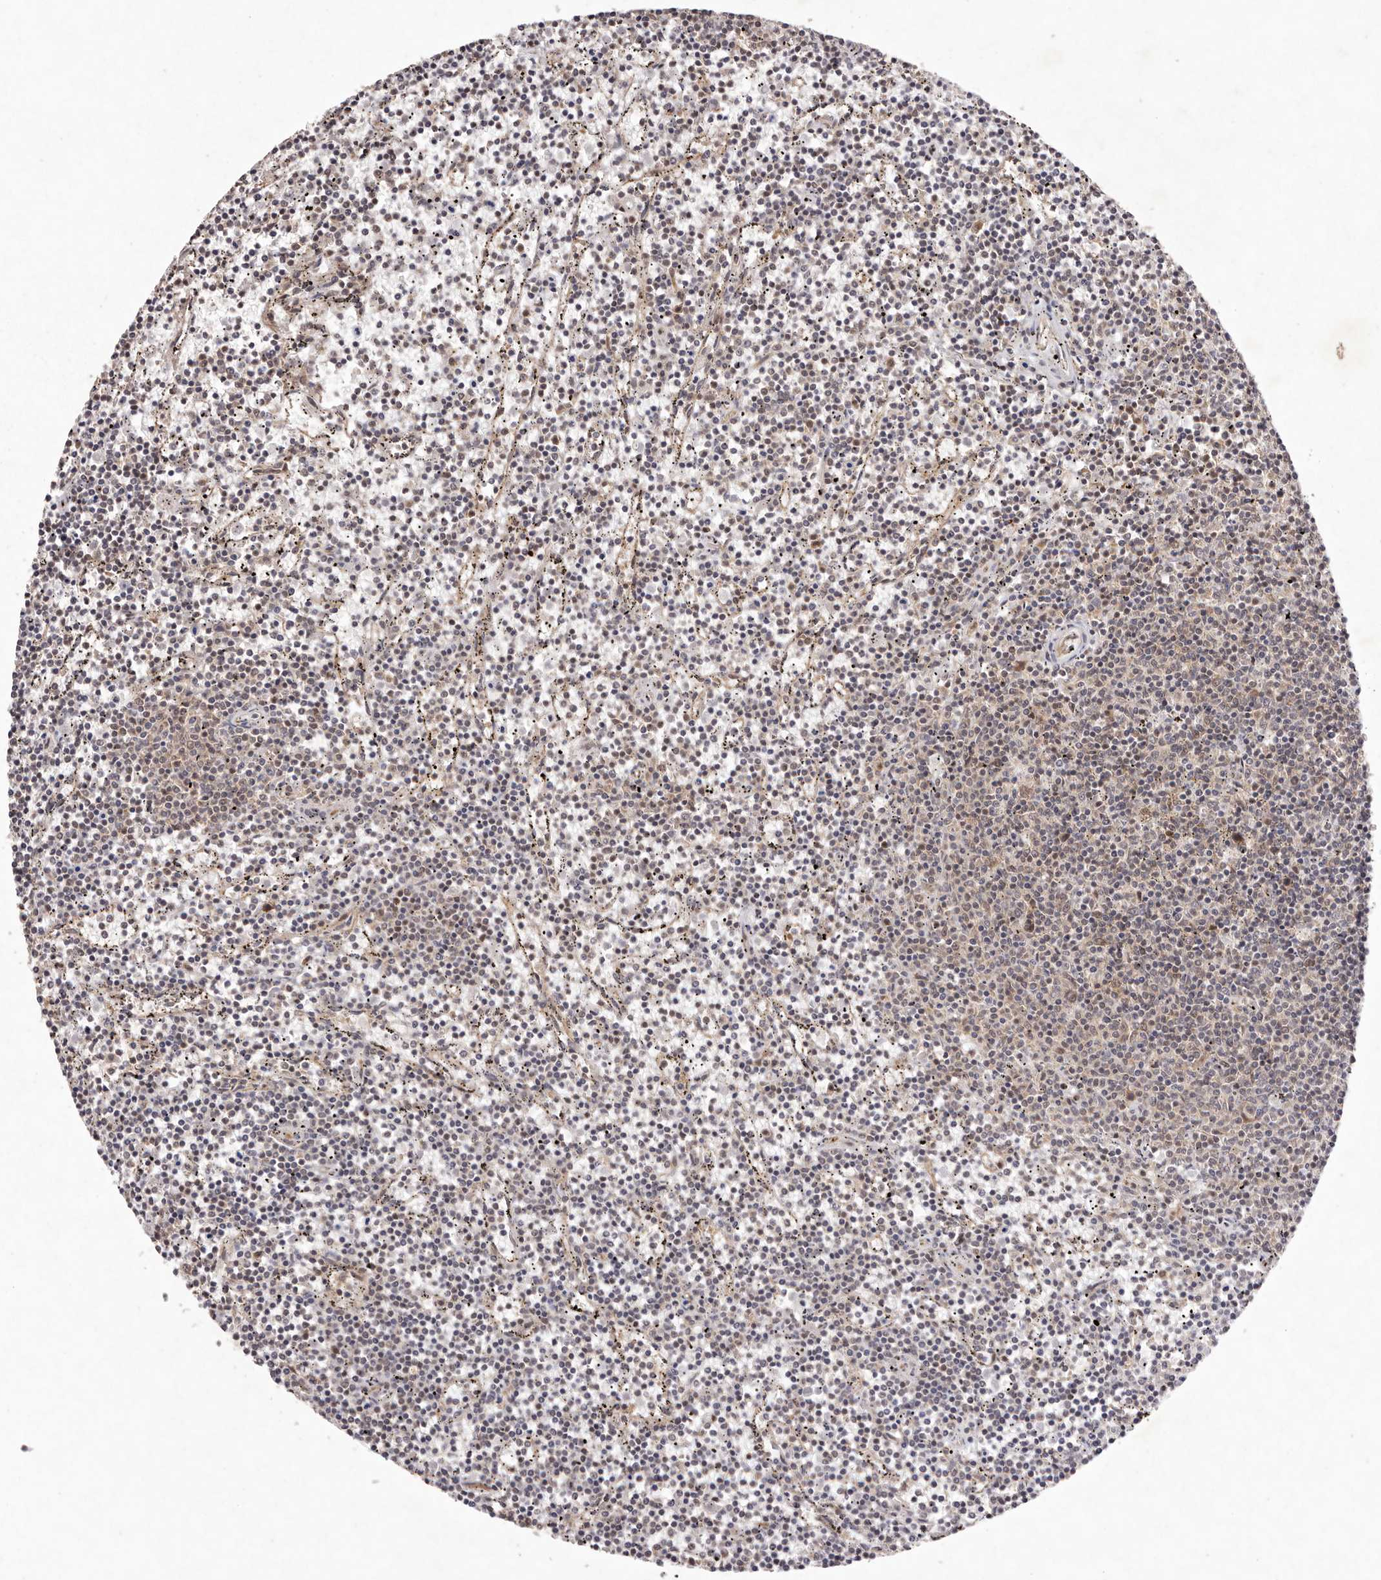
{"staining": {"intensity": "weak", "quantity": "25%-75%", "location": "cytoplasmic/membranous,nuclear"}, "tissue": "lymphoma", "cell_type": "Tumor cells", "image_type": "cancer", "snomed": [{"axis": "morphology", "description": "Malignant lymphoma, non-Hodgkin's type, Low grade"}, {"axis": "topography", "description": "Spleen"}], "caption": "High-magnification brightfield microscopy of lymphoma stained with DAB (3,3'-diaminobenzidine) (brown) and counterstained with hematoxylin (blue). tumor cells exhibit weak cytoplasmic/membranous and nuclear staining is seen in about25%-75% of cells. Using DAB (3,3'-diaminobenzidine) (brown) and hematoxylin (blue) stains, captured at high magnification using brightfield microscopy.", "gene": "BUD31", "patient": {"sex": "female", "age": 50}}